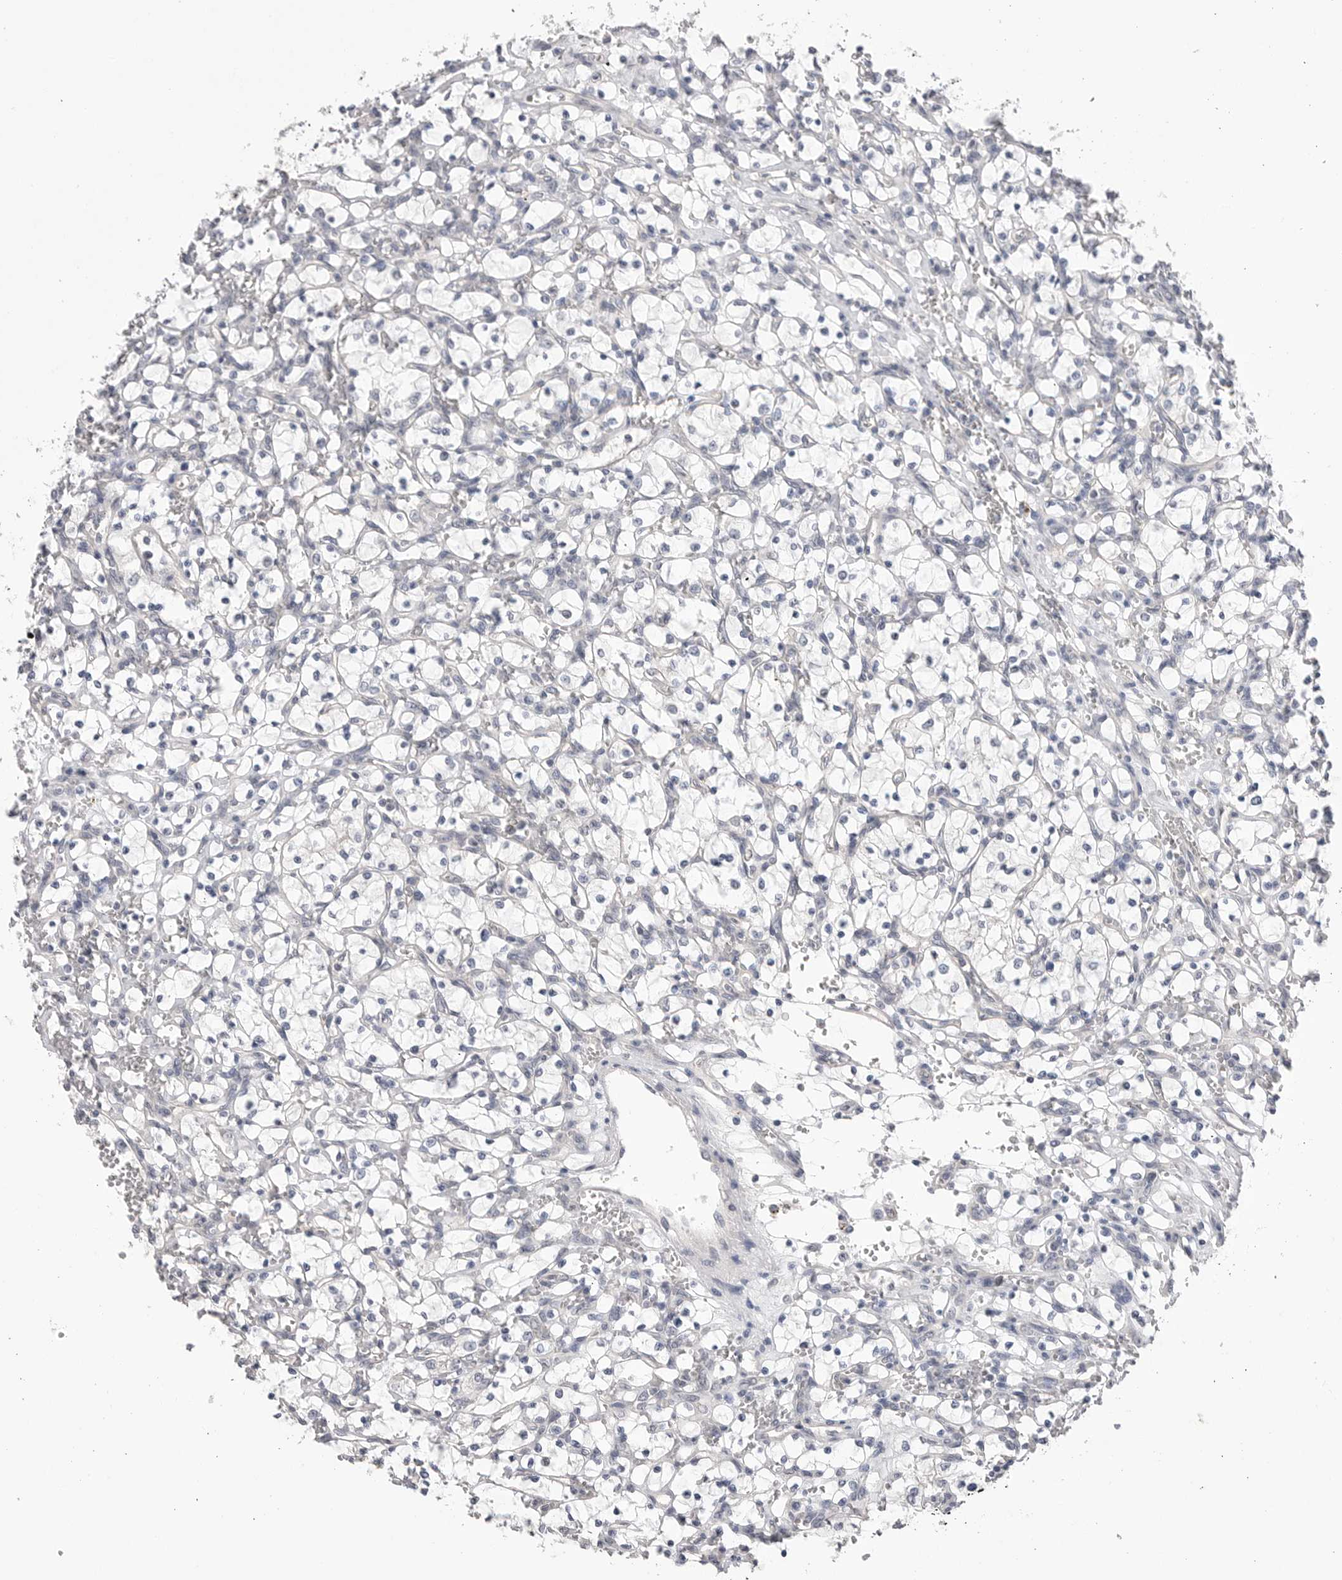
{"staining": {"intensity": "negative", "quantity": "none", "location": "none"}, "tissue": "renal cancer", "cell_type": "Tumor cells", "image_type": "cancer", "snomed": [{"axis": "morphology", "description": "Adenocarcinoma, NOS"}, {"axis": "topography", "description": "Kidney"}], "caption": "High power microscopy image of an immunohistochemistry histopathology image of adenocarcinoma (renal), revealing no significant expression in tumor cells.", "gene": "DLGAP3", "patient": {"sex": "female", "age": 69}}